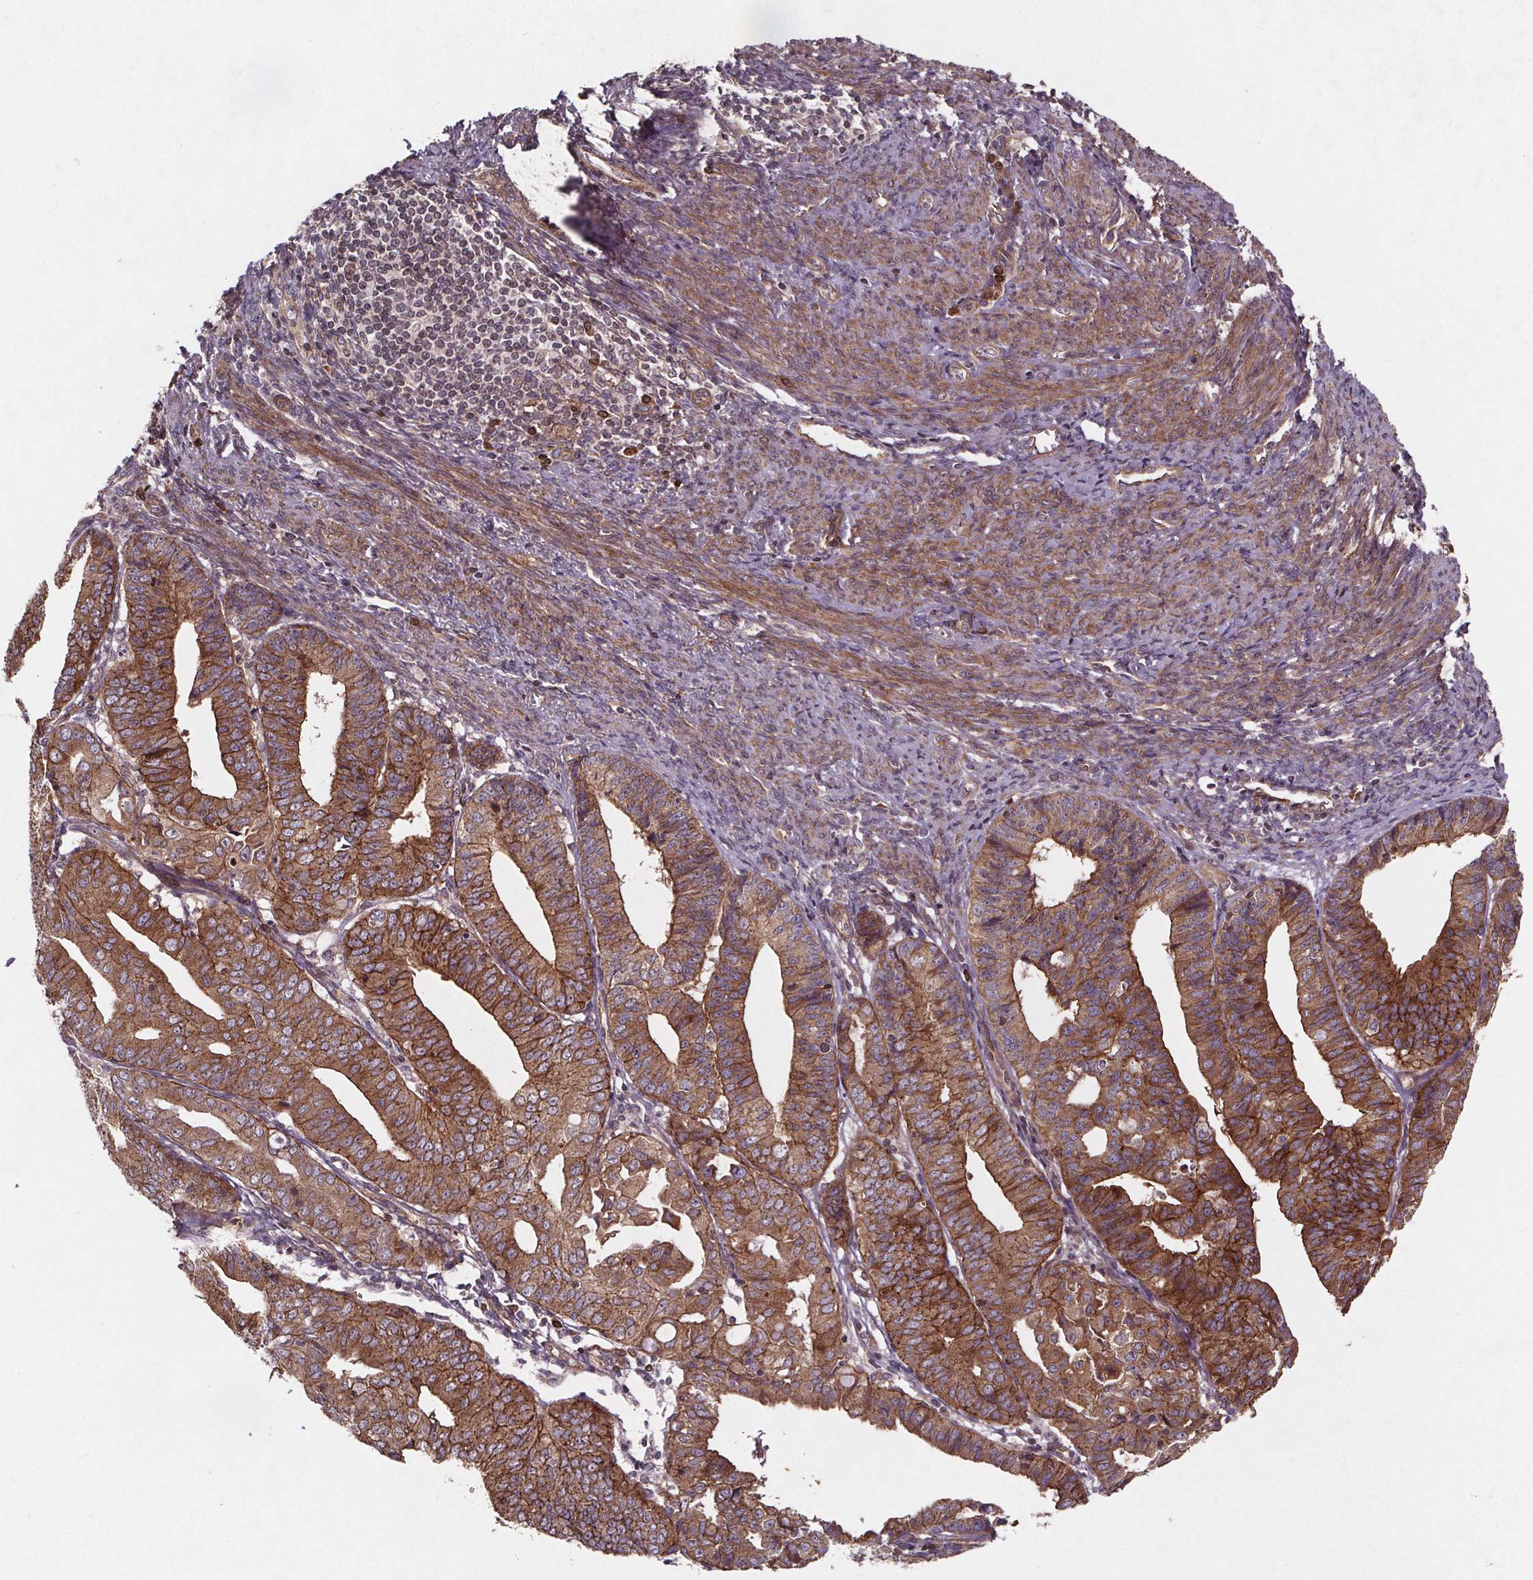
{"staining": {"intensity": "moderate", "quantity": ">75%", "location": "cytoplasmic/membranous"}, "tissue": "endometrial cancer", "cell_type": "Tumor cells", "image_type": "cancer", "snomed": [{"axis": "morphology", "description": "Adenocarcinoma, NOS"}, {"axis": "topography", "description": "Endometrium"}], "caption": "Adenocarcinoma (endometrial) tissue exhibits moderate cytoplasmic/membranous expression in approximately >75% of tumor cells", "gene": "STRN3", "patient": {"sex": "female", "age": 56}}